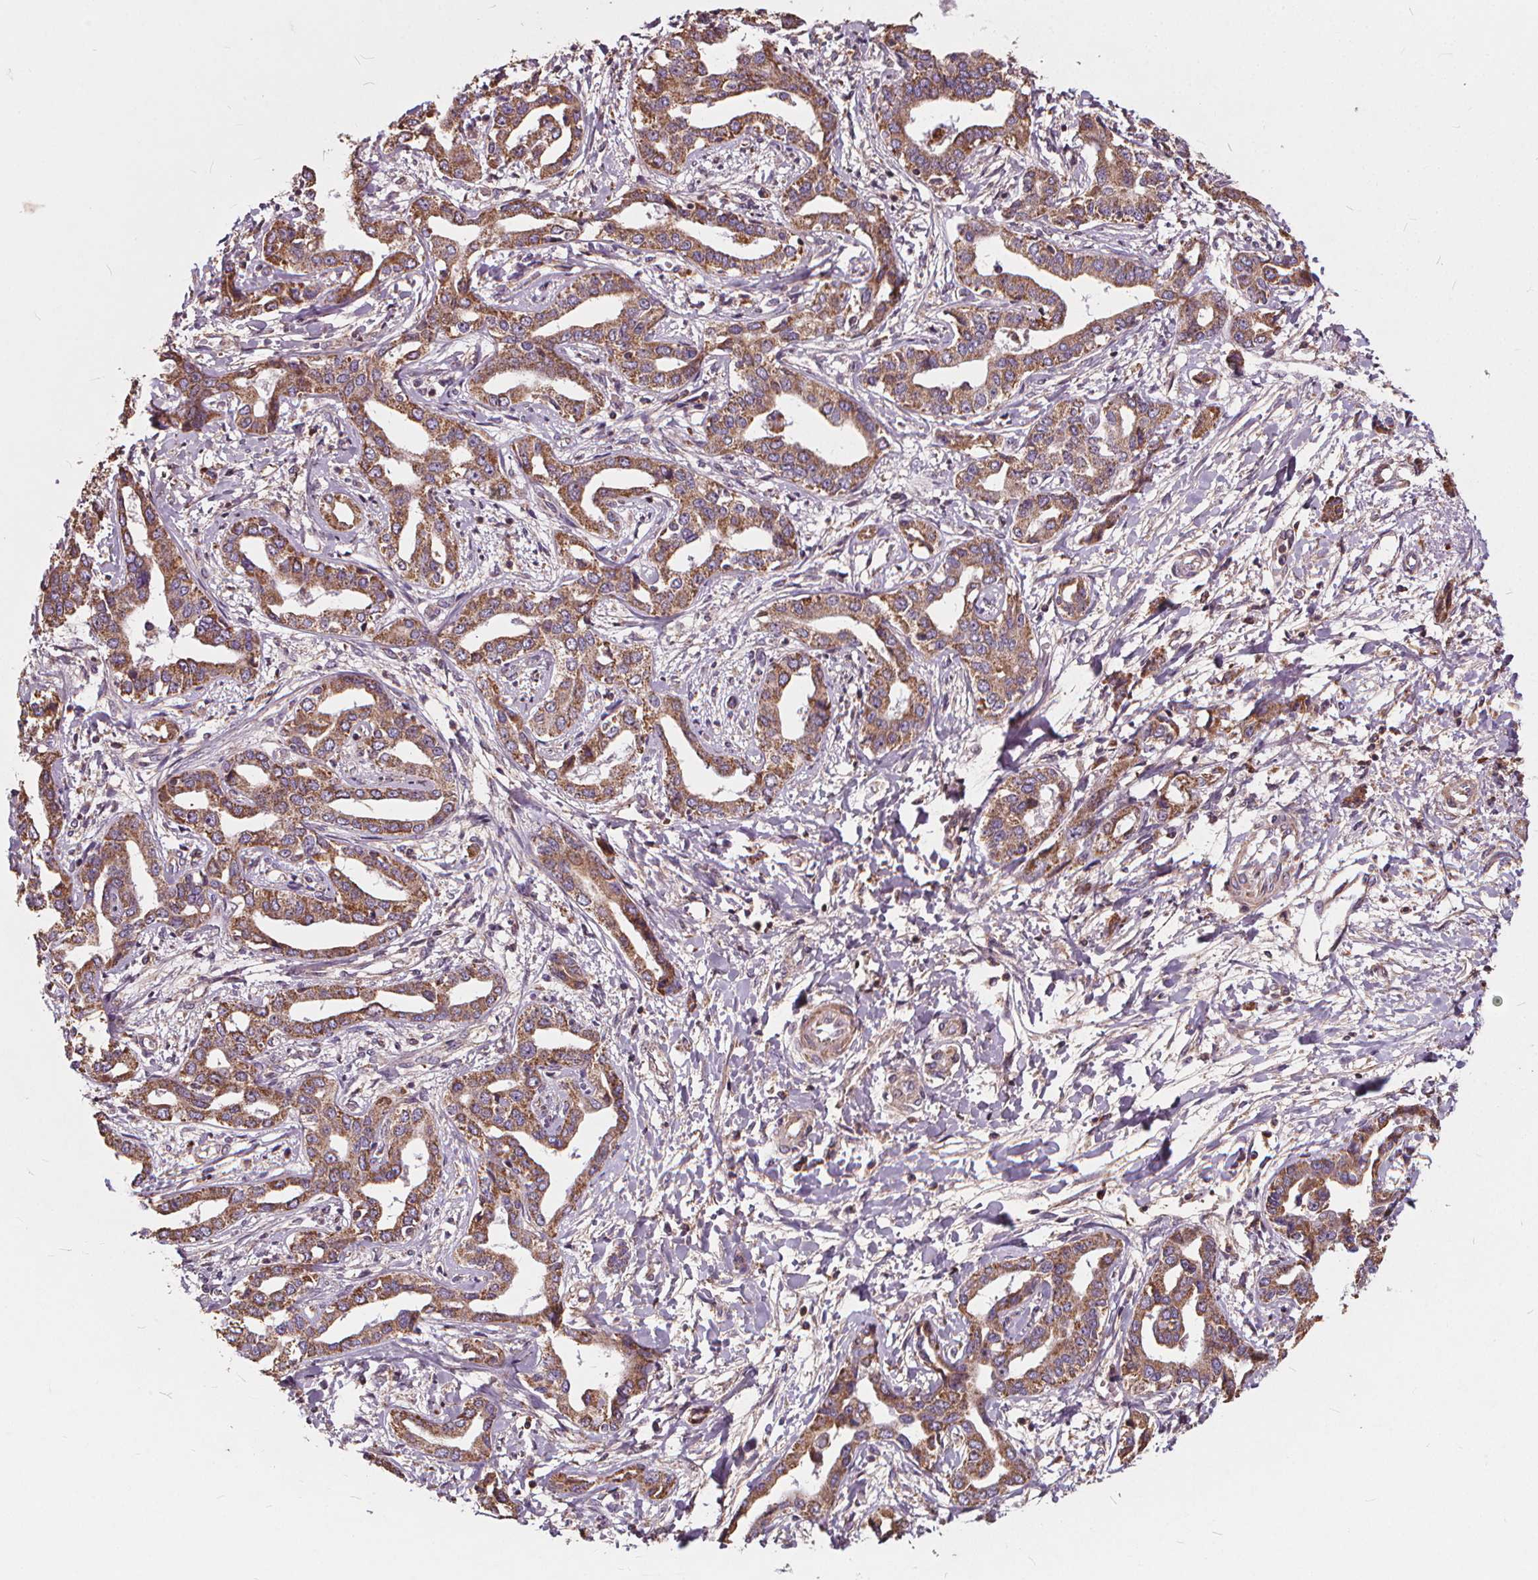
{"staining": {"intensity": "moderate", "quantity": ">75%", "location": "cytoplasmic/membranous"}, "tissue": "liver cancer", "cell_type": "Tumor cells", "image_type": "cancer", "snomed": [{"axis": "morphology", "description": "Cholangiocarcinoma"}, {"axis": "topography", "description": "Liver"}], "caption": "This image exhibits liver cancer stained with immunohistochemistry to label a protein in brown. The cytoplasmic/membranous of tumor cells show moderate positivity for the protein. Nuclei are counter-stained blue.", "gene": "ORAI2", "patient": {"sex": "male", "age": 59}}